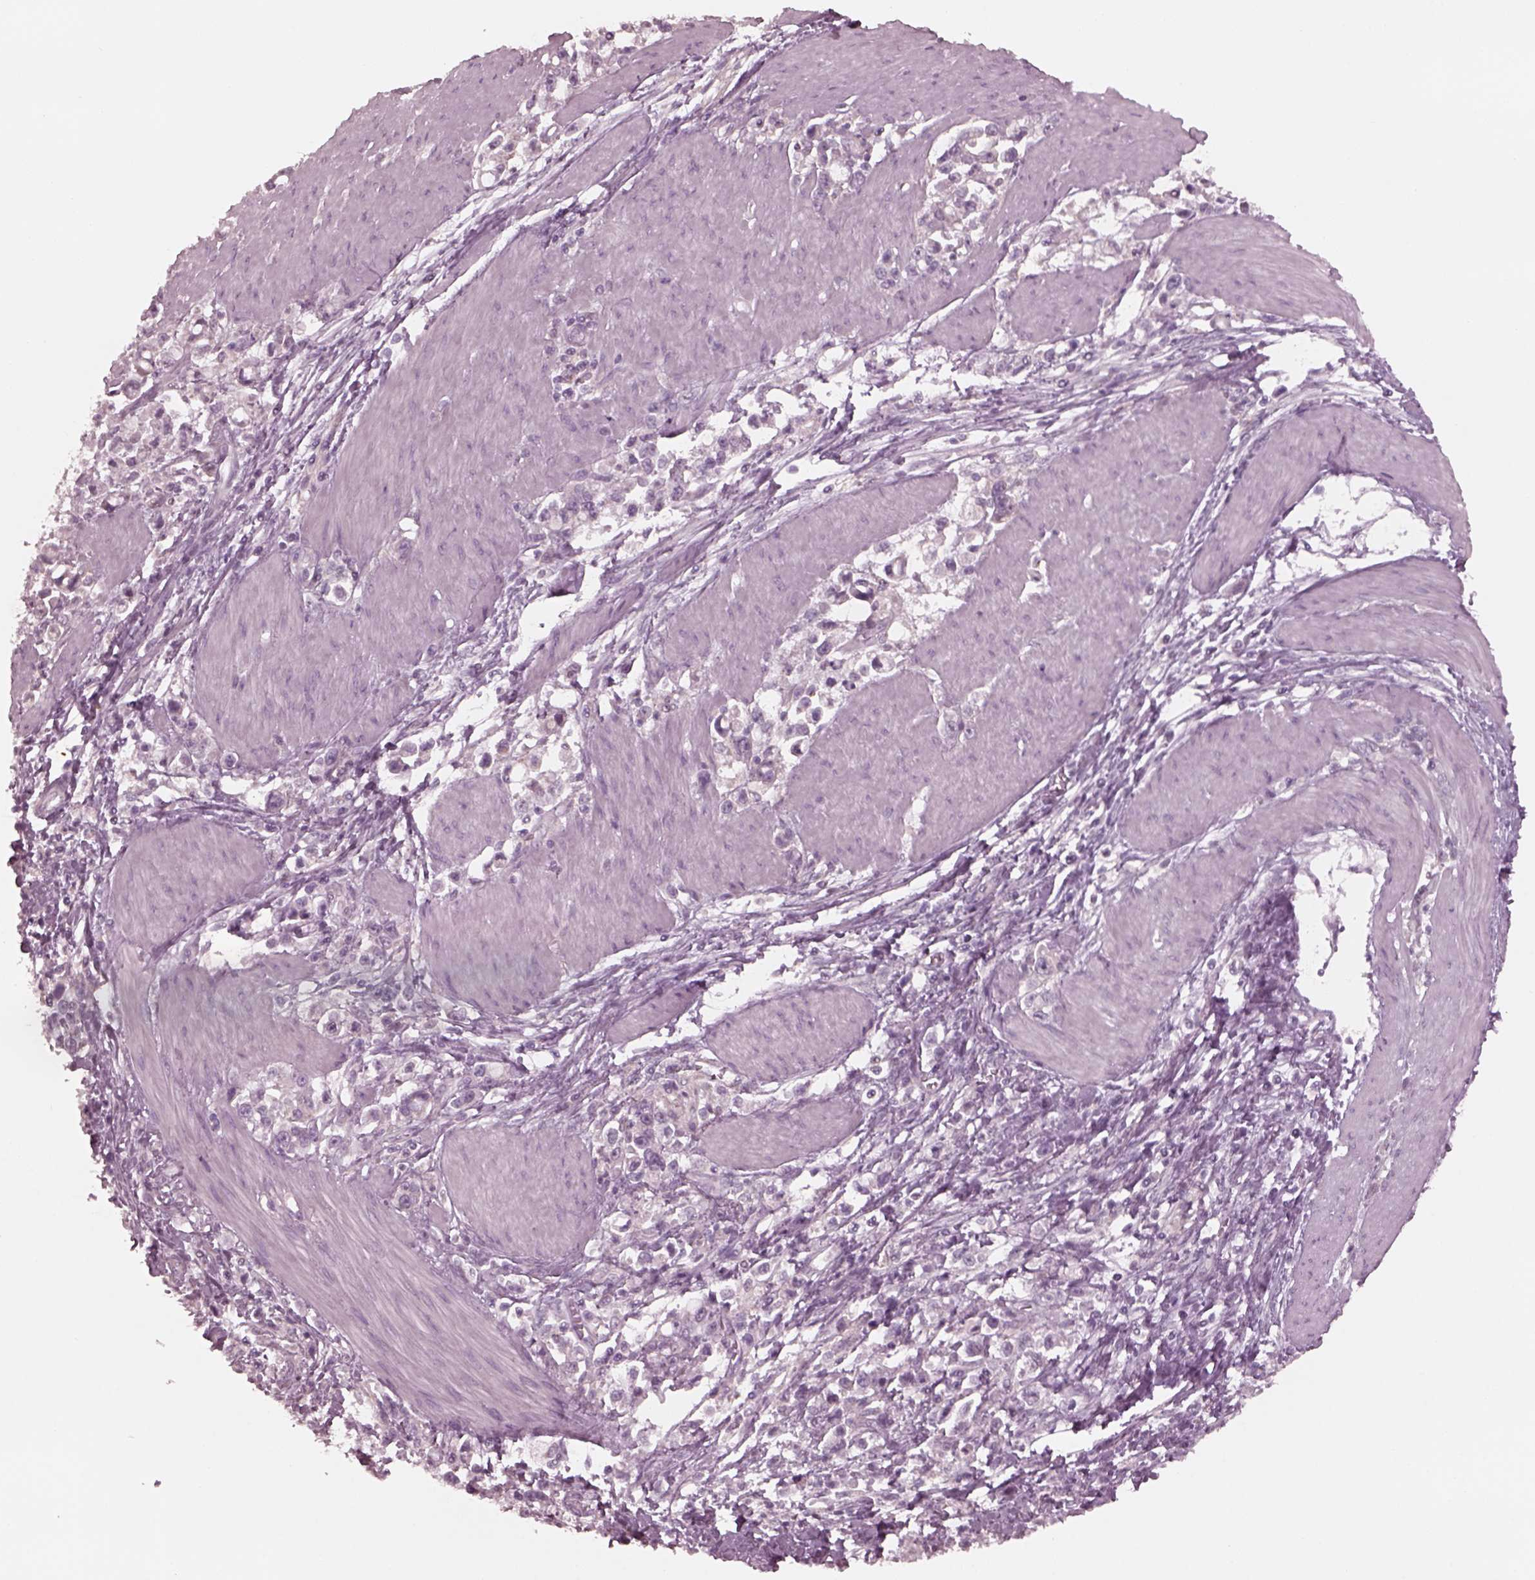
{"staining": {"intensity": "negative", "quantity": "none", "location": "none"}, "tissue": "stomach cancer", "cell_type": "Tumor cells", "image_type": "cancer", "snomed": [{"axis": "morphology", "description": "Adenocarcinoma, NOS"}, {"axis": "topography", "description": "Stomach"}], "caption": "Tumor cells are negative for brown protein staining in stomach cancer.", "gene": "YY2", "patient": {"sex": "male", "age": 63}}